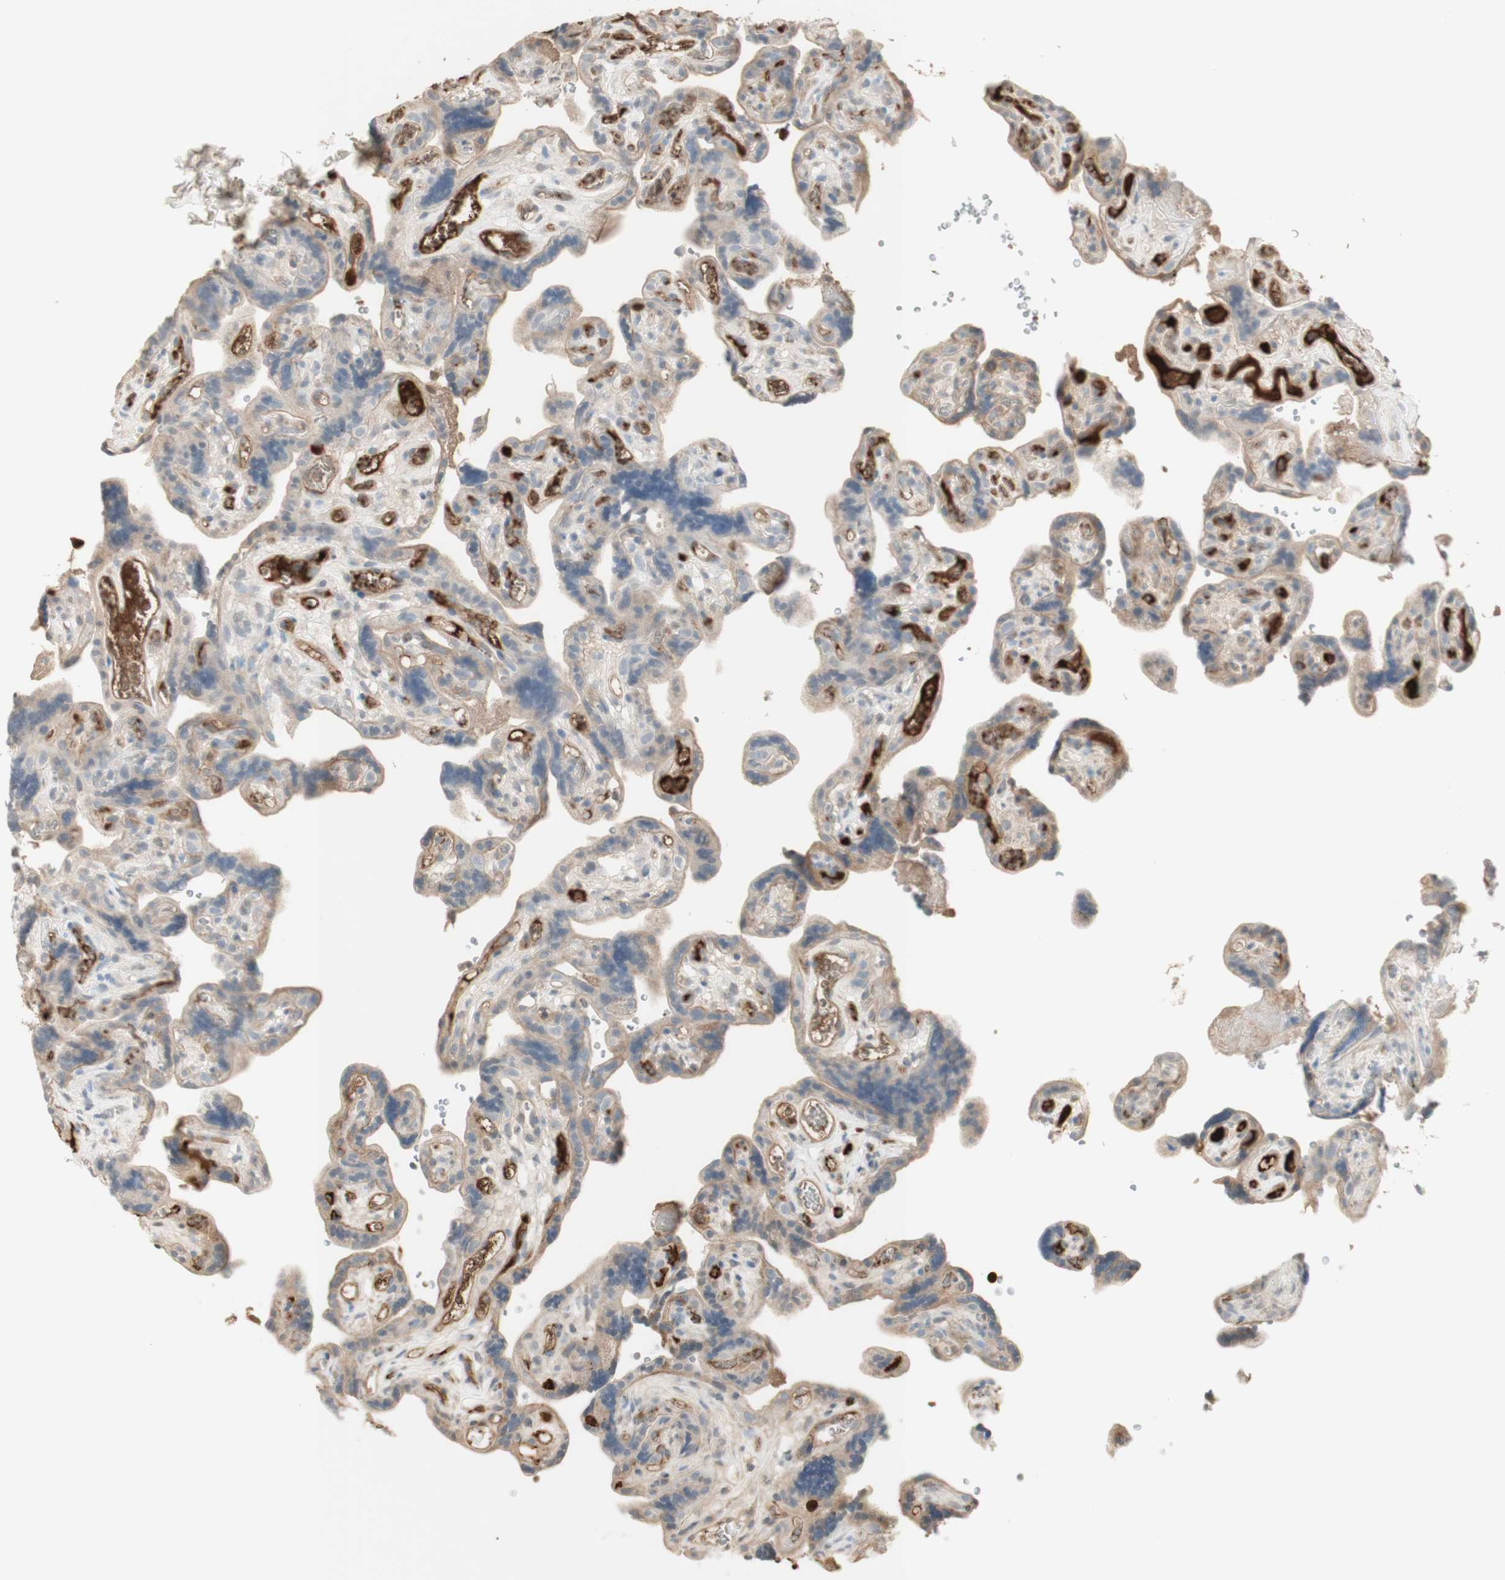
{"staining": {"intensity": "weak", "quantity": "25%-75%", "location": "cytoplasmic/membranous"}, "tissue": "placenta", "cell_type": "Decidual cells", "image_type": "normal", "snomed": [{"axis": "morphology", "description": "Normal tissue, NOS"}, {"axis": "topography", "description": "Placenta"}], "caption": "Placenta stained with a protein marker exhibits weak staining in decidual cells.", "gene": "NID1", "patient": {"sex": "female", "age": 30}}